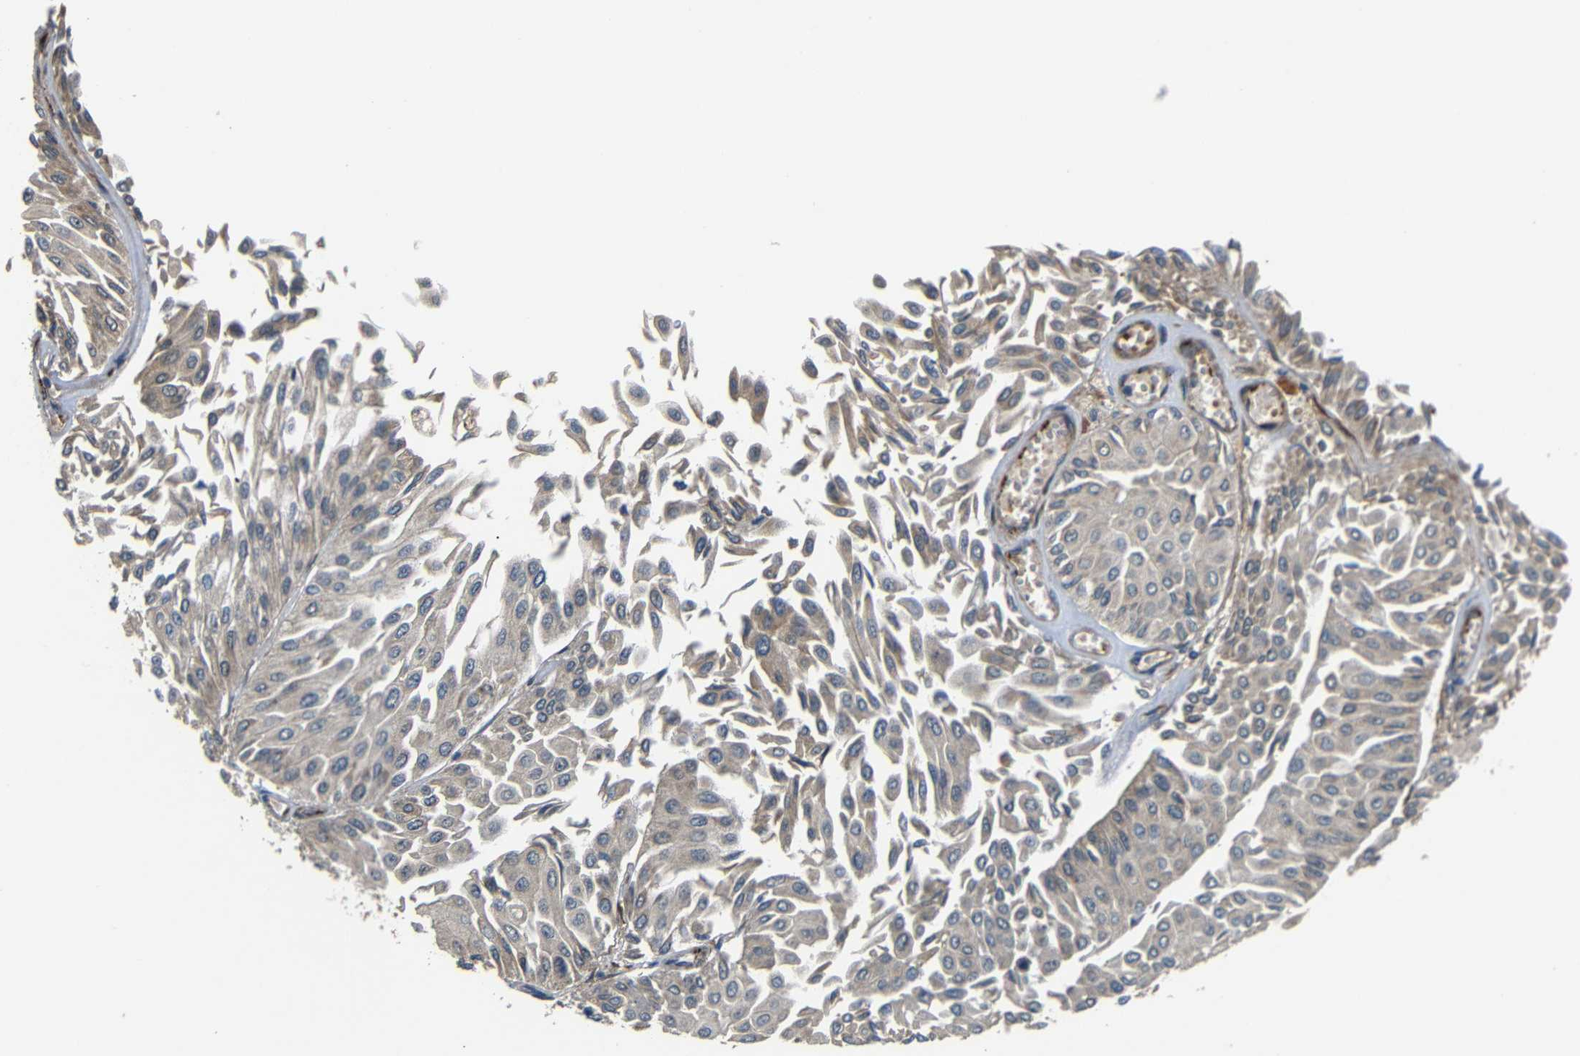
{"staining": {"intensity": "weak", "quantity": ">75%", "location": "cytoplasmic/membranous"}, "tissue": "urothelial cancer", "cell_type": "Tumor cells", "image_type": "cancer", "snomed": [{"axis": "morphology", "description": "Urothelial carcinoma, Low grade"}, {"axis": "topography", "description": "Urinary bladder"}], "caption": "Urothelial carcinoma (low-grade) was stained to show a protein in brown. There is low levels of weak cytoplasmic/membranous staining in about >75% of tumor cells. The staining was performed using DAB (3,3'-diaminobenzidine), with brown indicating positive protein expression. Nuclei are stained blue with hematoxylin.", "gene": "ATP7A", "patient": {"sex": "male", "age": 67}}